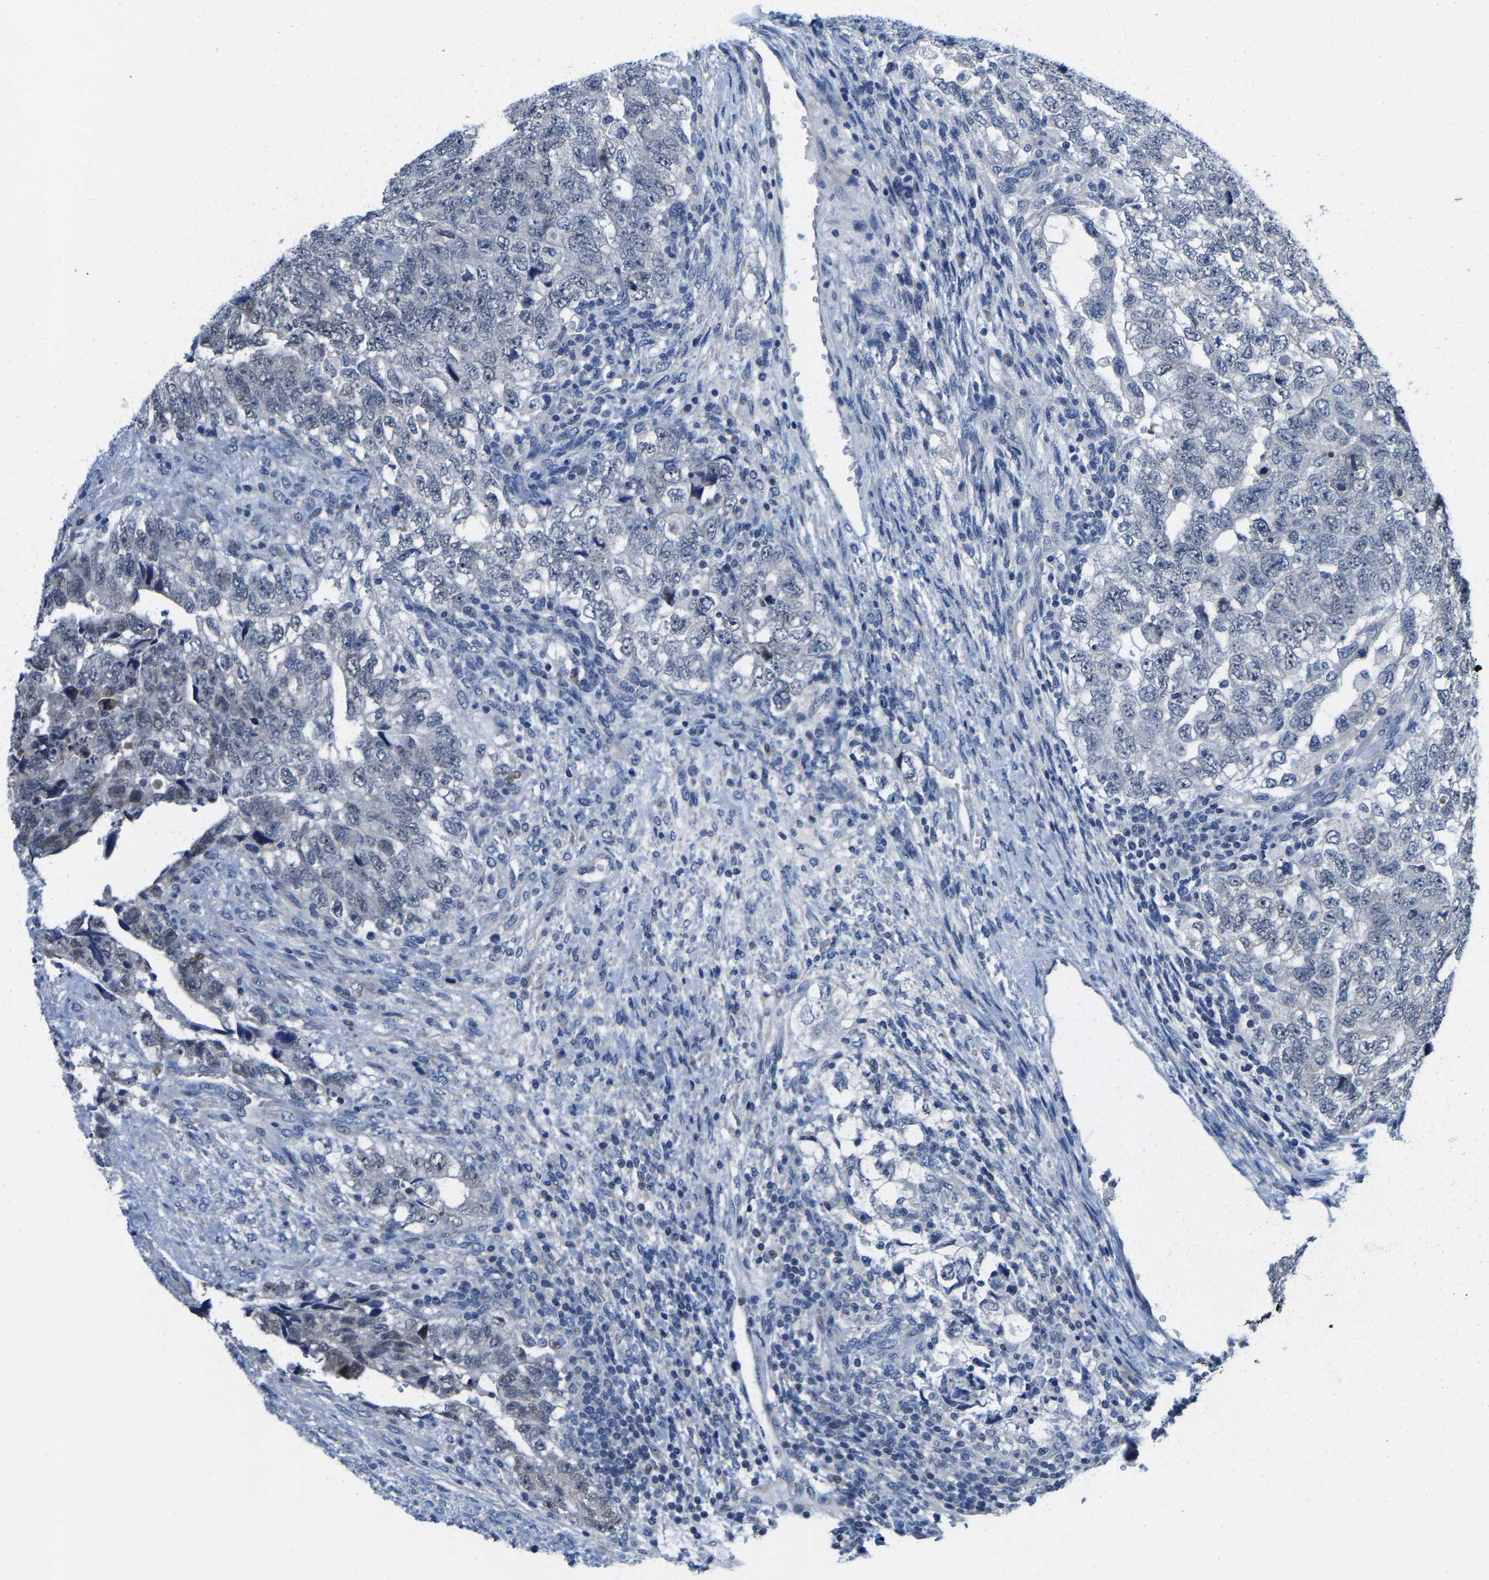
{"staining": {"intensity": "negative", "quantity": "none", "location": "none"}, "tissue": "testis cancer", "cell_type": "Tumor cells", "image_type": "cancer", "snomed": [{"axis": "morphology", "description": "Carcinoma, Embryonal, NOS"}, {"axis": "topography", "description": "Testis"}], "caption": "An image of human testis embryonal carcinoma is negative for staining in tumor cells.", "gene": "KLHL1", "patient": {"sex": "male", "age": 36}}